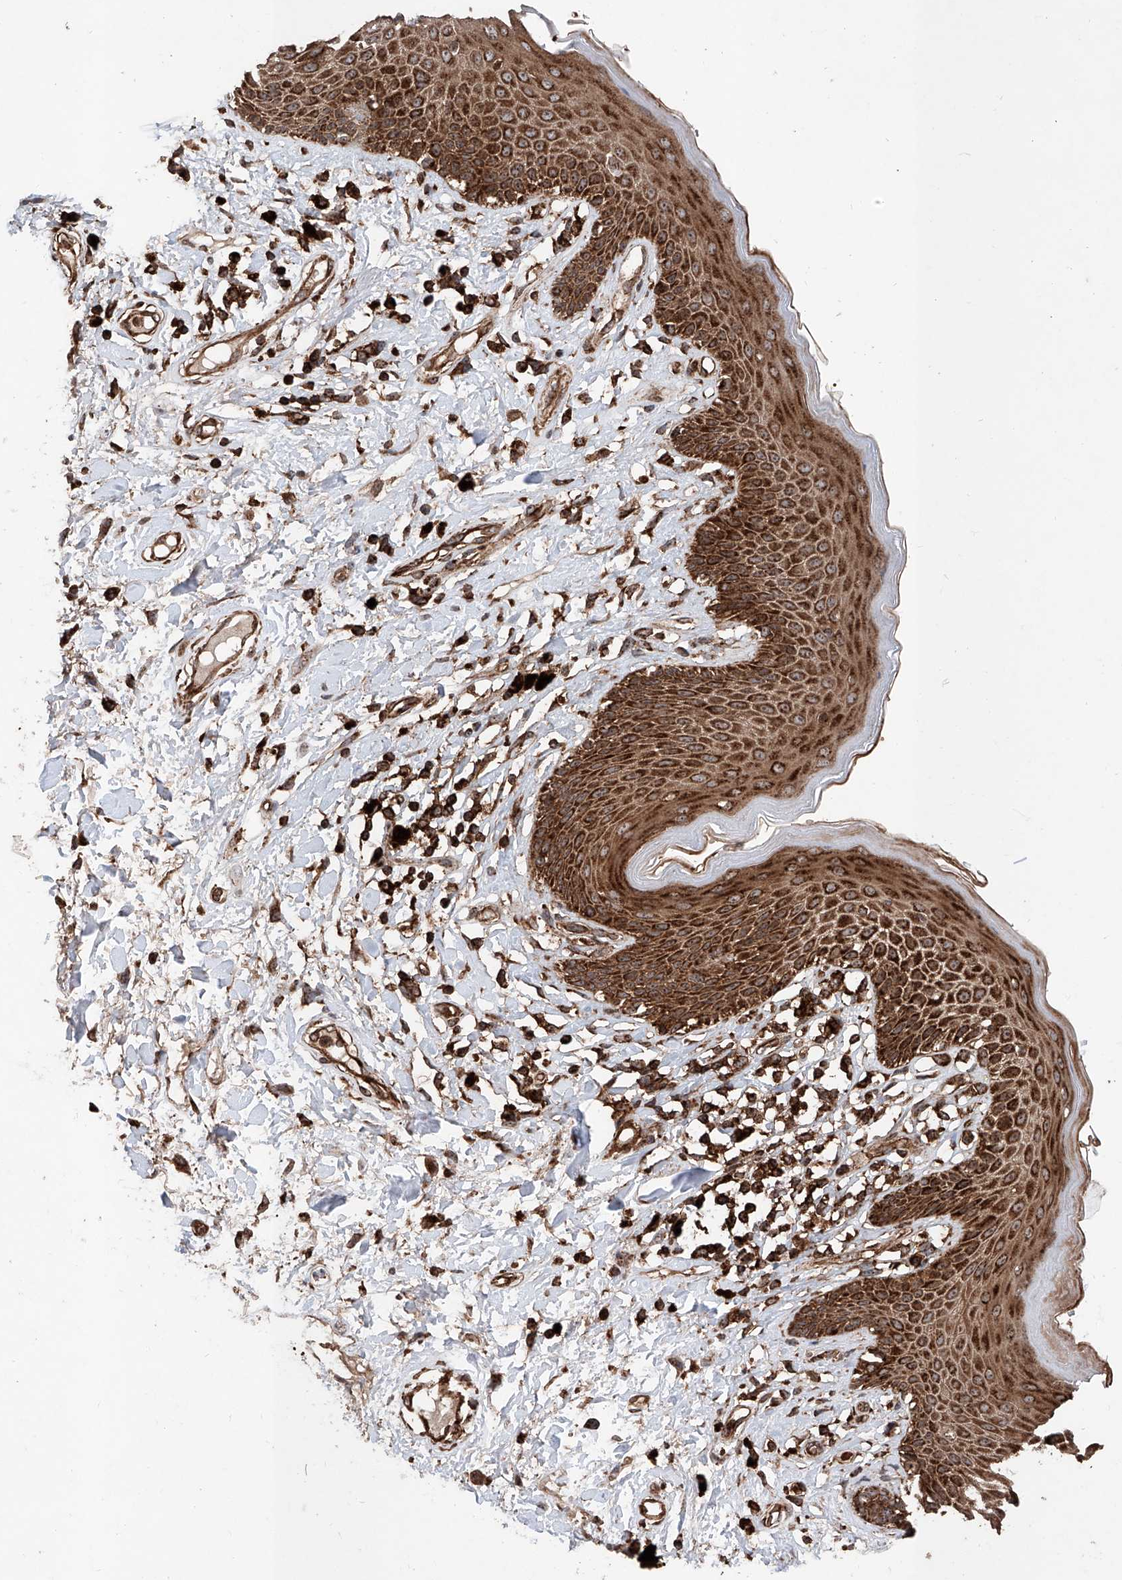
{"staining": {"intensity": "strong", "quantity": ">75%", "location": "cytoplasmic/membranous"}, "tissue": "skin", "cell_type": "Epidermal cells", "image_type": "normal", "snomed": [{"axis": "morphology", "description": "Normal tissue, NOS"}, {"axis": "topography", "description": "Anal"}], "caption": "DAB (3,3'-diaminobenzidine) immunohistochemical staining of unremarkable human skin displays strong cytoplasmic/membranous protein positivity in approximately >75% of epidermal cells. (IHC, brightfield microscopy, high magnification).", "gene": "PISD", "patient": {"sex": "female", "age": 78}}